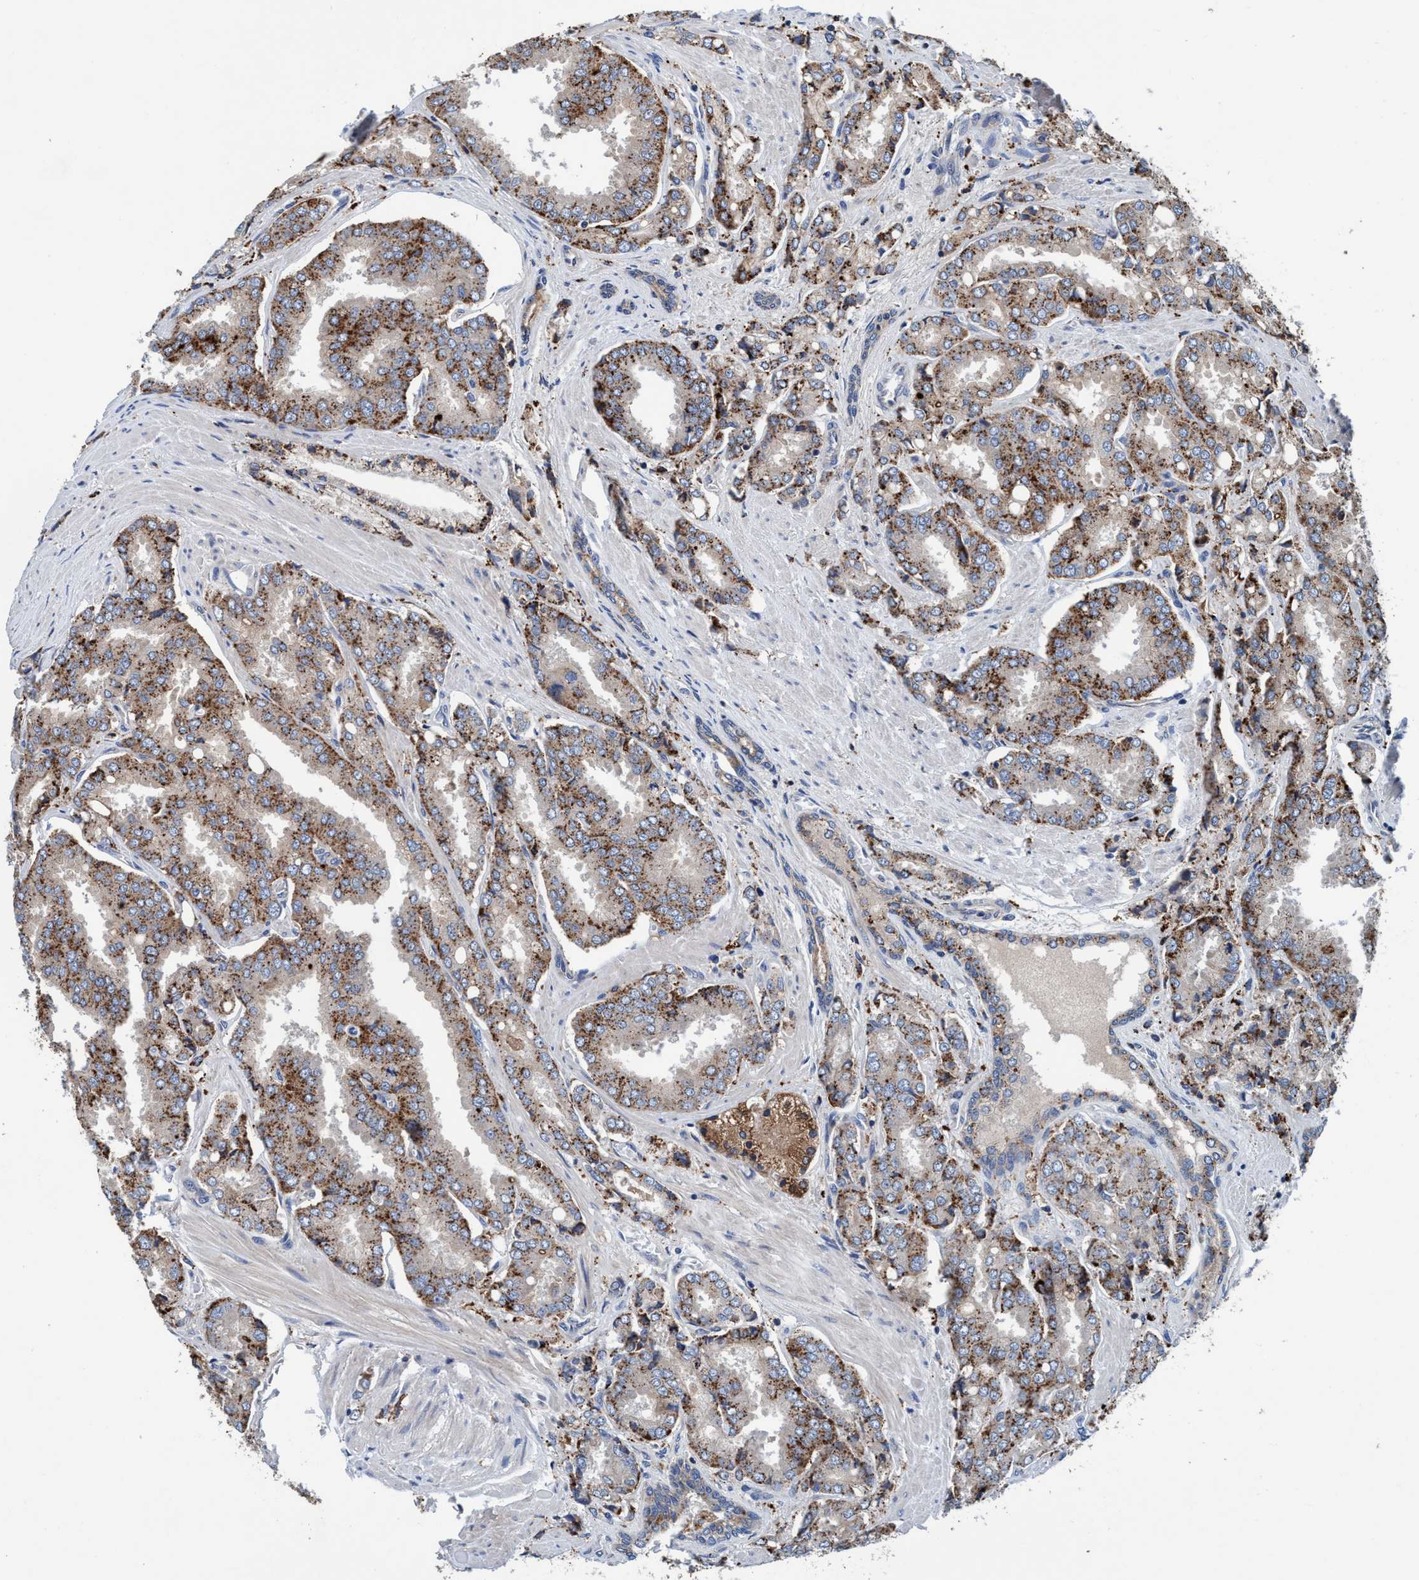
{"staining": {"intensity": "moderate", "quantity": ">75%", "location": "cytoplasmic/membranous"}, "tissue": "prostate cancer", "cell_type": "Tumor cells", "image_type": "cancer", "snomed": [{"axis": "morphology", "description": "Adenocarcinoma, High grade"}, {"axis": "topography", "description": "Prostate"}], "caption": "Tumor cells exhibit medium levels of moderate cytoplasmic/membranous expression in about >75% of cells in prostate high-grade adenocarcinoma. (DAB IHC with brightfield microscopy, high magnification).", "gene": "ENDOG", "patient": {"sex": "male", "age": 50}}